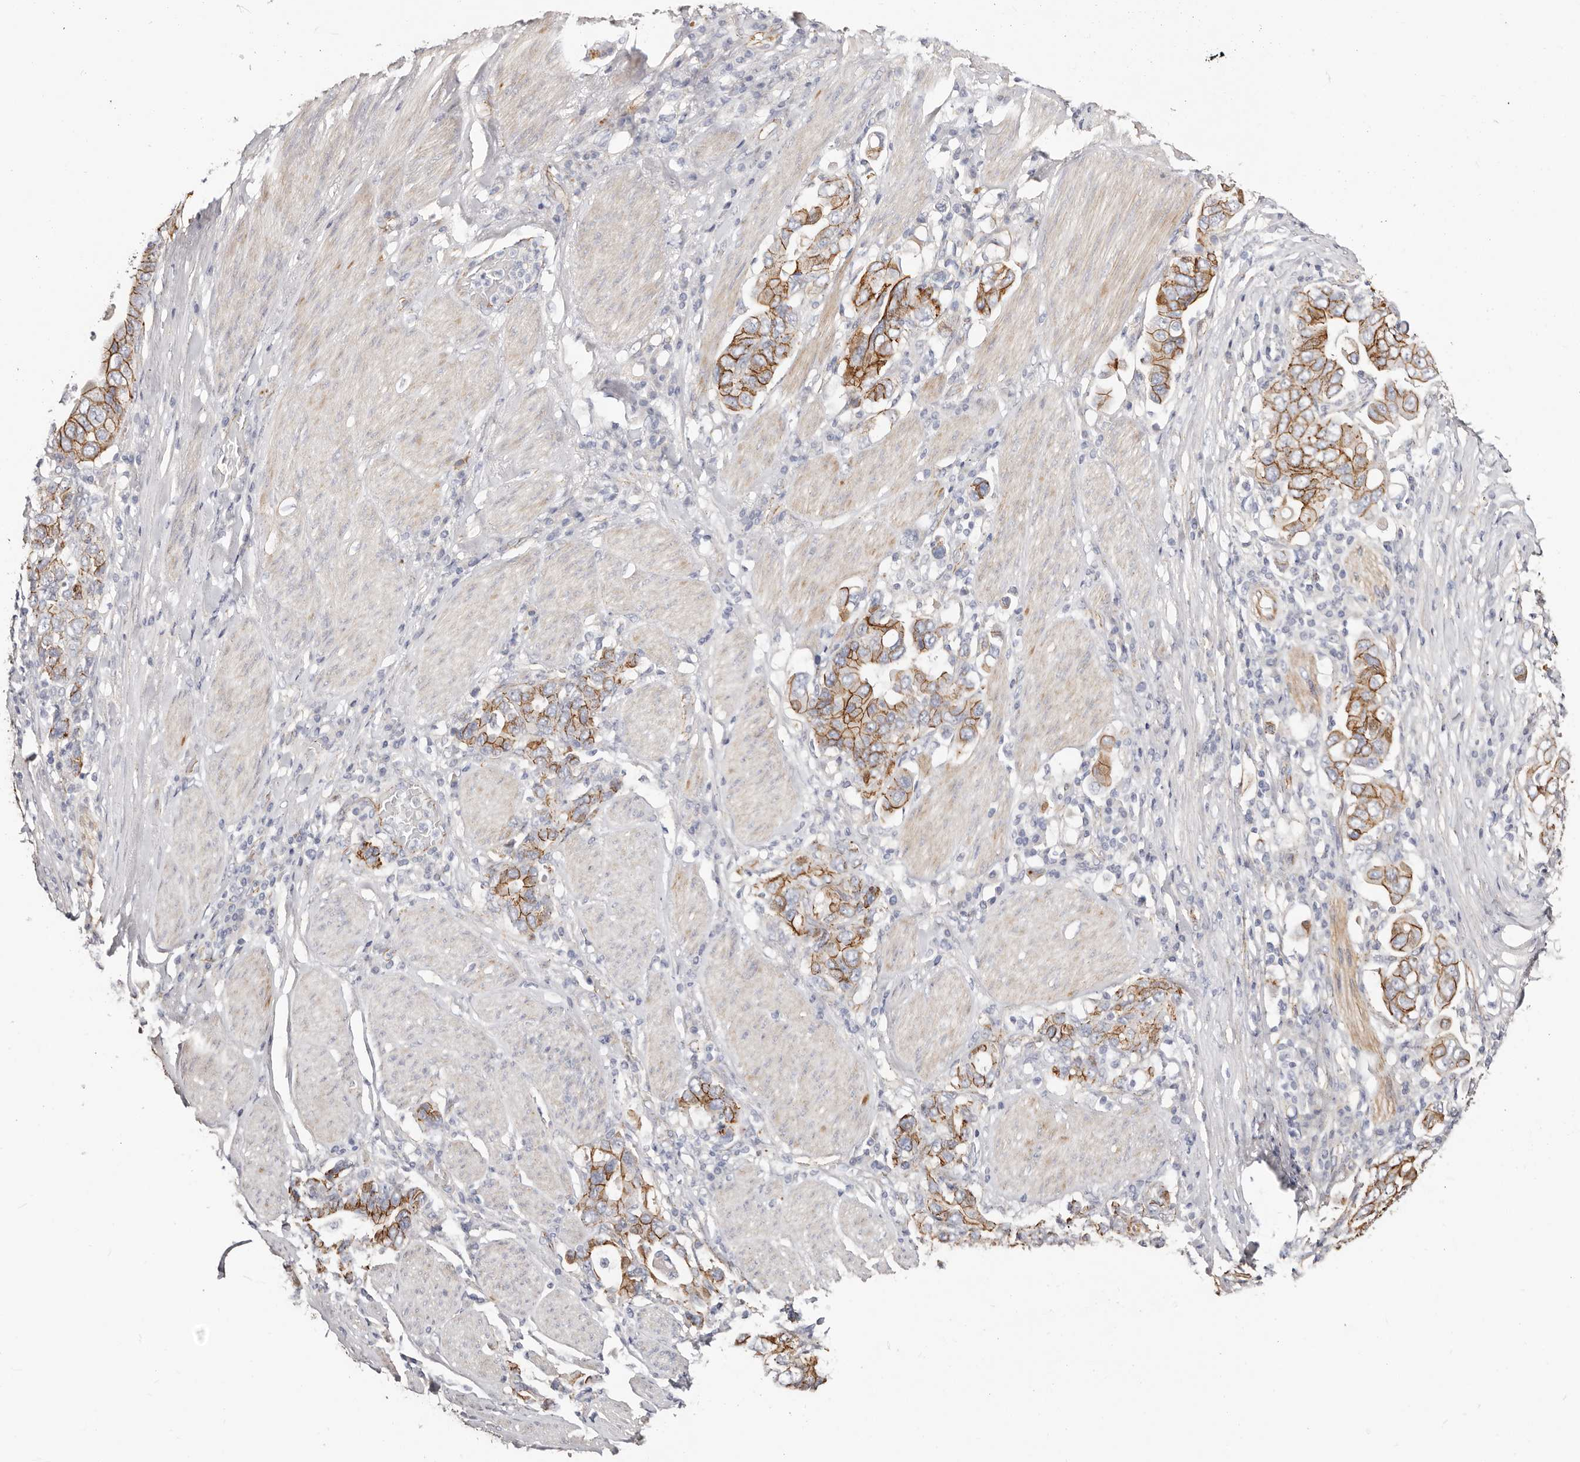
{"staining": {"intensity": "strong", "quantity": ">75%", "location": "cytoplasmic/membranous"}, "tissue": "stomach cancer", "cell_type": "Tumor cells", "image_type": "cancer", "snomed": [{"axis": "morphology", "description": "Adenocarcinoma, NOS"}, {"axis": "topography", "description": "Stomach, upper"}], "caption": "Brown immunohistochemical staining in human stomach adenocarcinoma displays strong cytoplasmic/membranous positivity in approximately >75% of tumor cells.", "gene": "CTNNB1", "patient": {"sex": "male", "age": 62}}